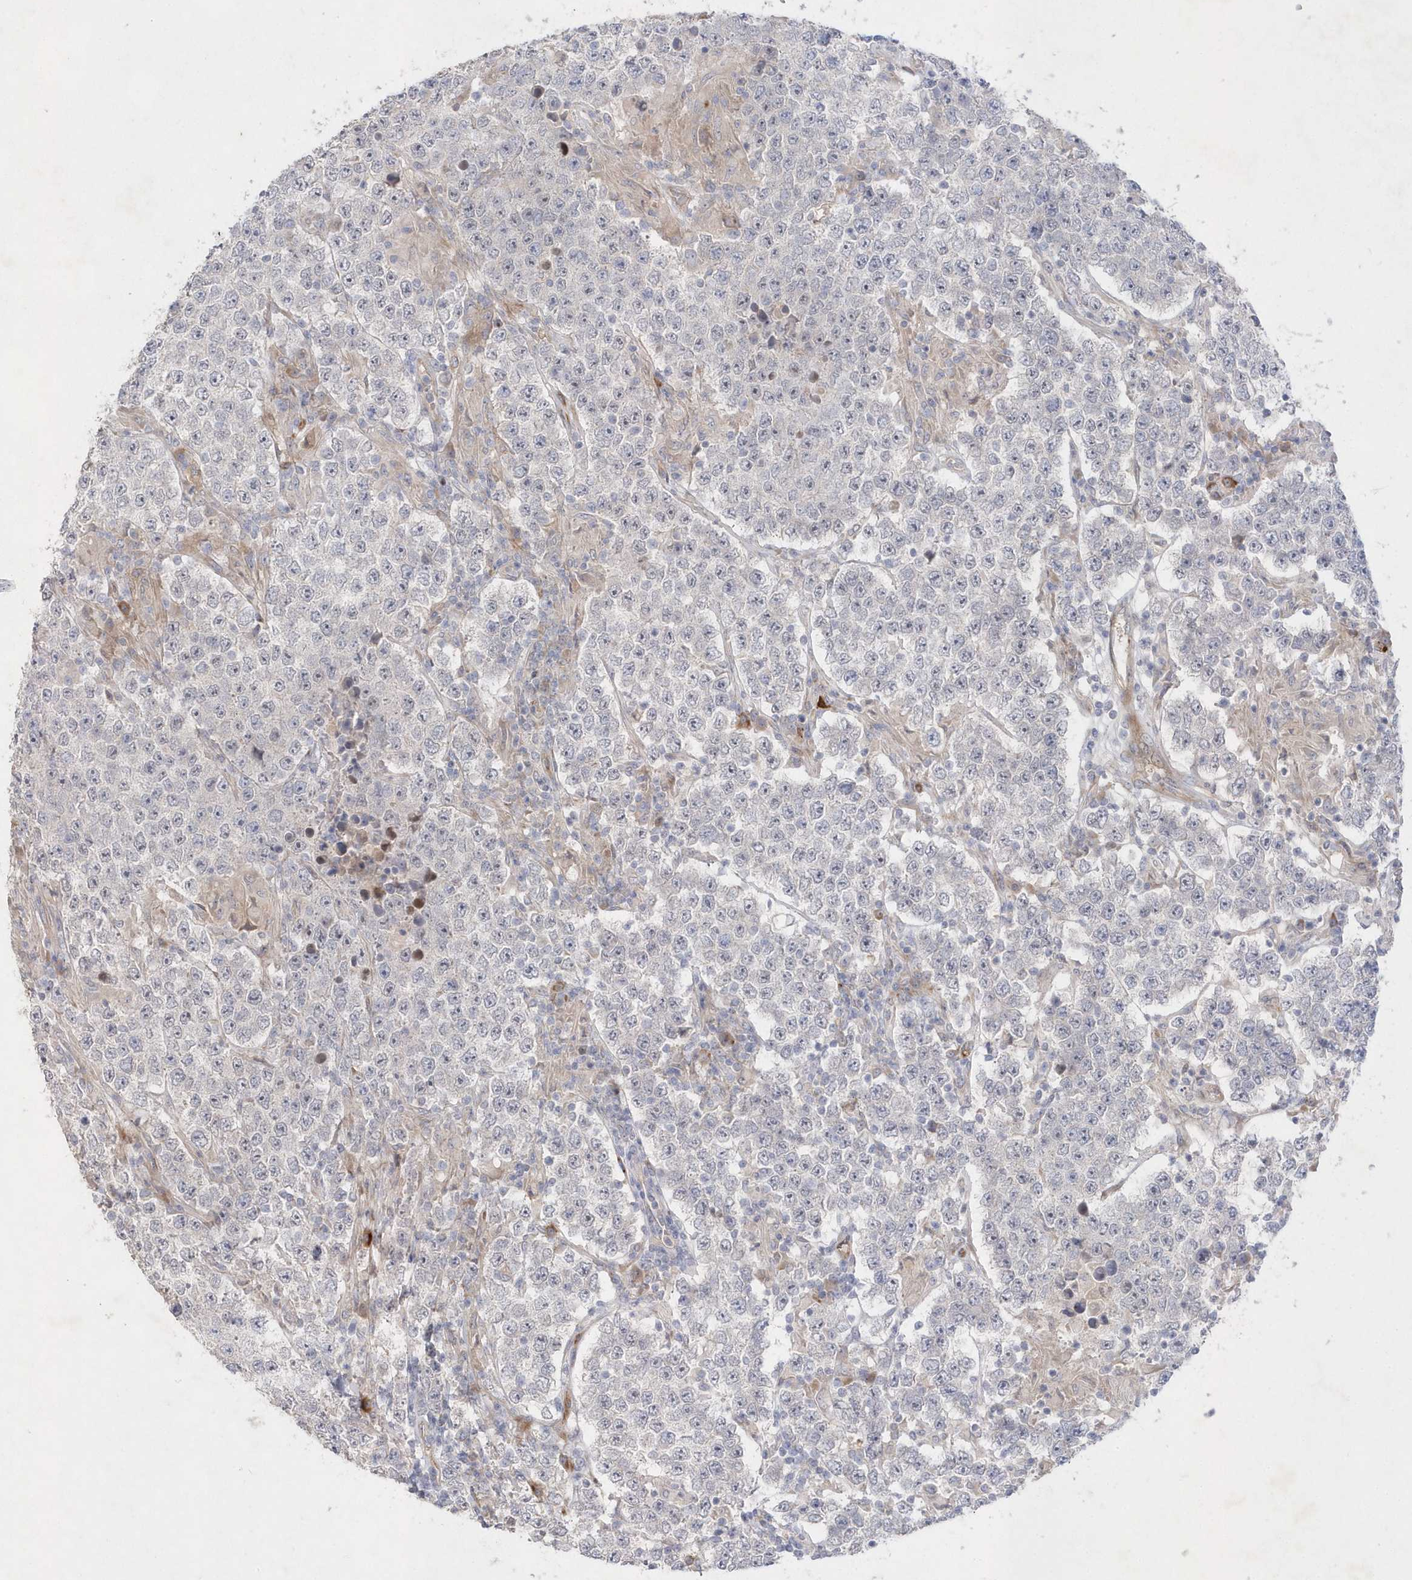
{"staining": {"intensity": "negative", "quantity": "none", "location": "none"}, "tissue": "testis cancer", "cell_type": "Tumor cells", "image_type": "cancer", "snomed": [{"axis": "morphology", "description": "Normal tissue, NOS"}, {"axis": "morphology", "description": "Urothelial carcinoma, High grade"}, {"axis": "morphology", "description": "Seminoma, NOS"}, {"axis": "morphology", "description": "Carcinoma, Embryonal, NOS"}, {"axis": "topography", "description": "Urinary bladder"}, {"axis": "topography", "description": "Testis"}], "caption": "High power microscopy histopathology image of an immunohistochemistry (IHC) image of testis seminoma, revealing no significant expression in tumor cells. (DAB immunohistochemistry with hematoxylin counter stain).", "gene": "TMEM132B", "patient": {"sex": "male", "age": 41}}